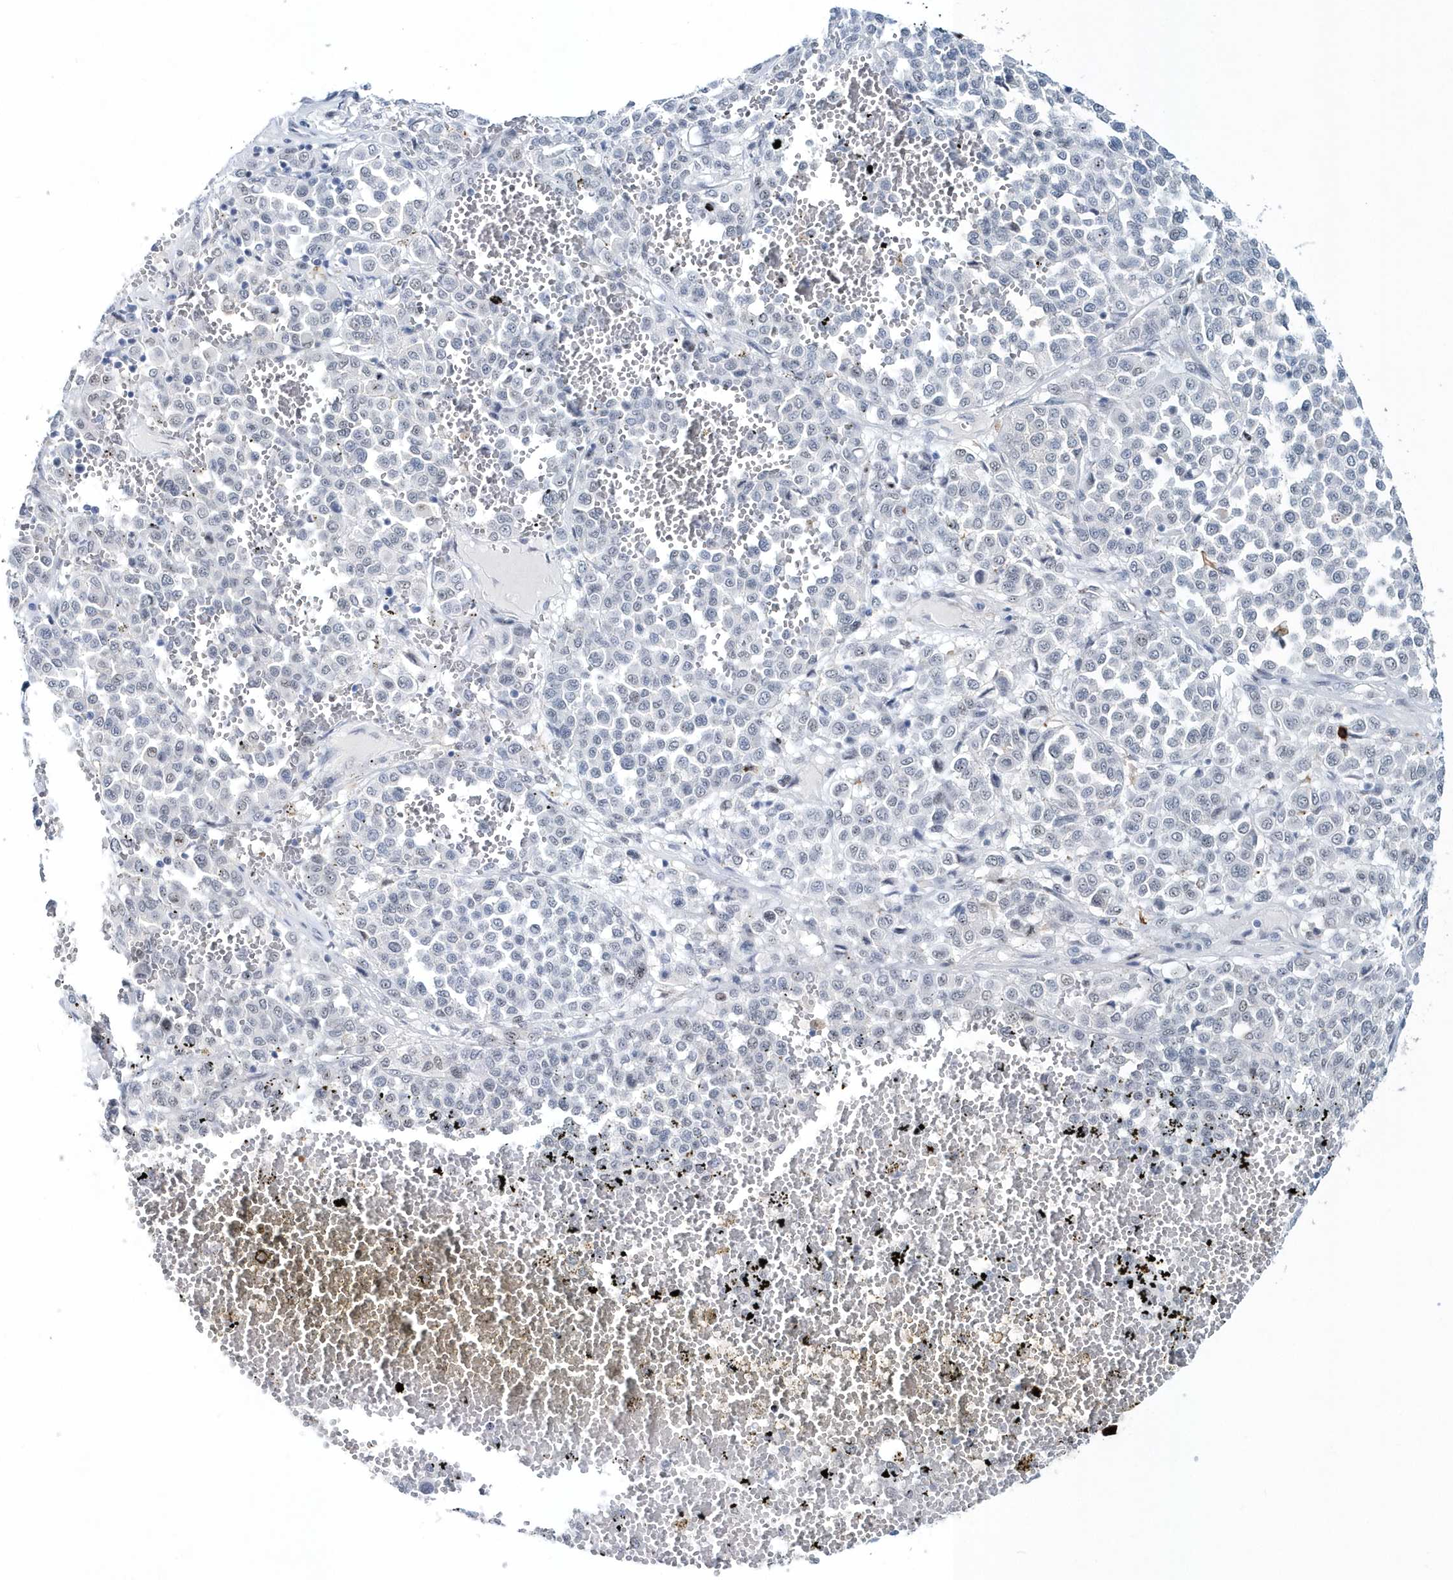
{"staining": {"intensity": "negative", "quantity": "none", "location": "none"}, "tissue": "melanoma", "cell_type": "Tumor cells", "image_type": "cancer", "snomed": [{"axis": "morphology", "description": "Malignant melanoma, Metastatic site"}, {"axis": "topography", "description": "Pancreas"}], "caption": "Photomicrograph shows no protein positivity in tumor cells of malignant melanoma (metastatic site) tissue.", "gene": "ASCL4", "patient": {"sex": "female", "age": 30}}